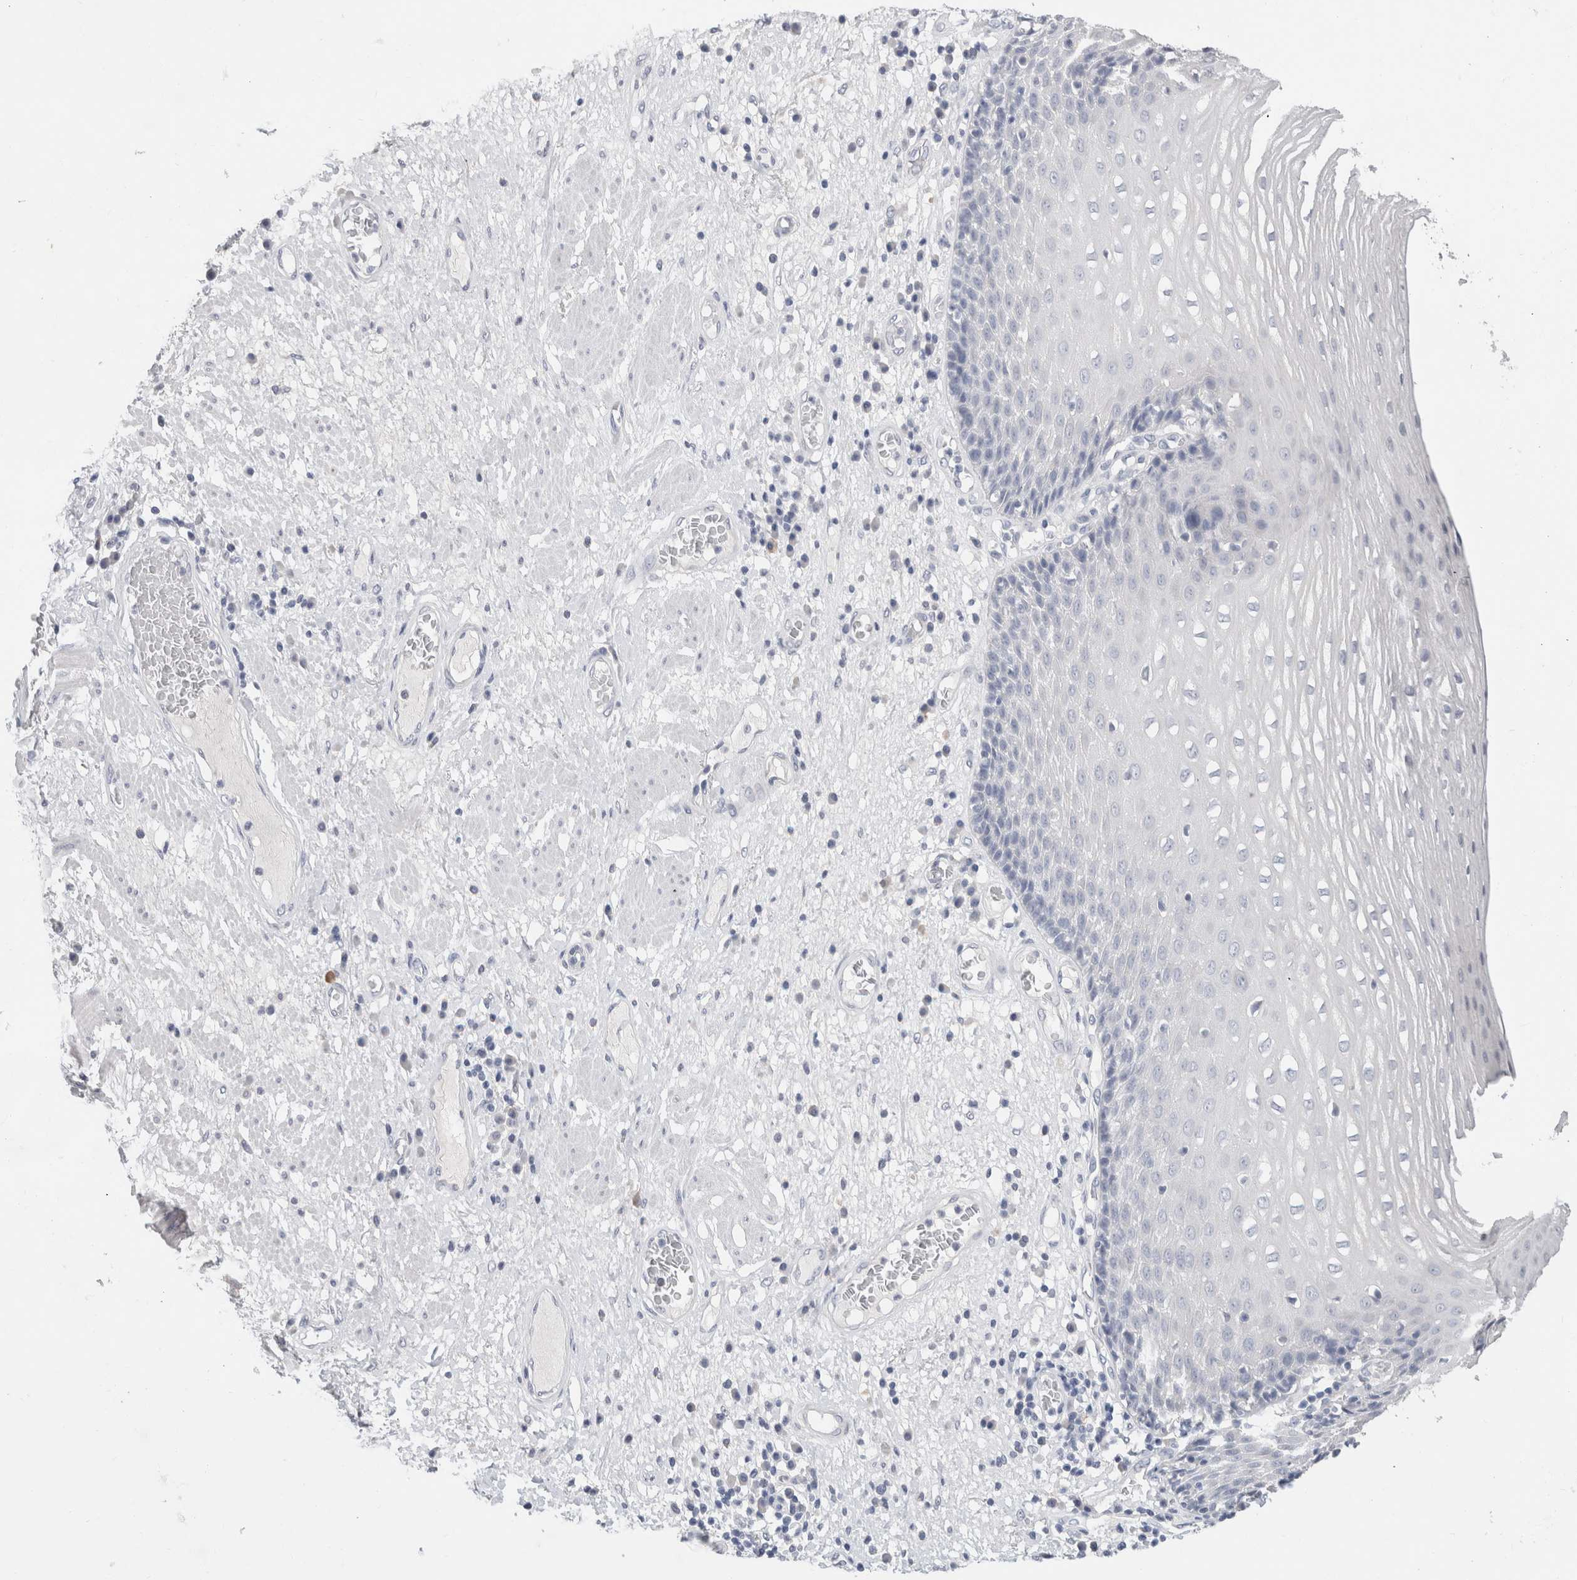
{"staining": {"intensity": "negative", "quantity": "none", "location": "none"}, "tissue": "esophagus", "cell_type": "Squamous epithelial cells", "image_type": "normal", "snomed": [{"axis": "morphology", "description": "Normal tissue, NOS"}, {"axis": "morphology", "description": "Adenocarcinoma, NOS"}, {"axis": "topography", "description": "Esophagus"}], "caption": "An IHC micrograph of unremarkable esophagus is shown. There is no staining in squamous epithelial cells of esophagus.", "gene": "BCAN", "patient": {"sex": "male", "age": 62}}